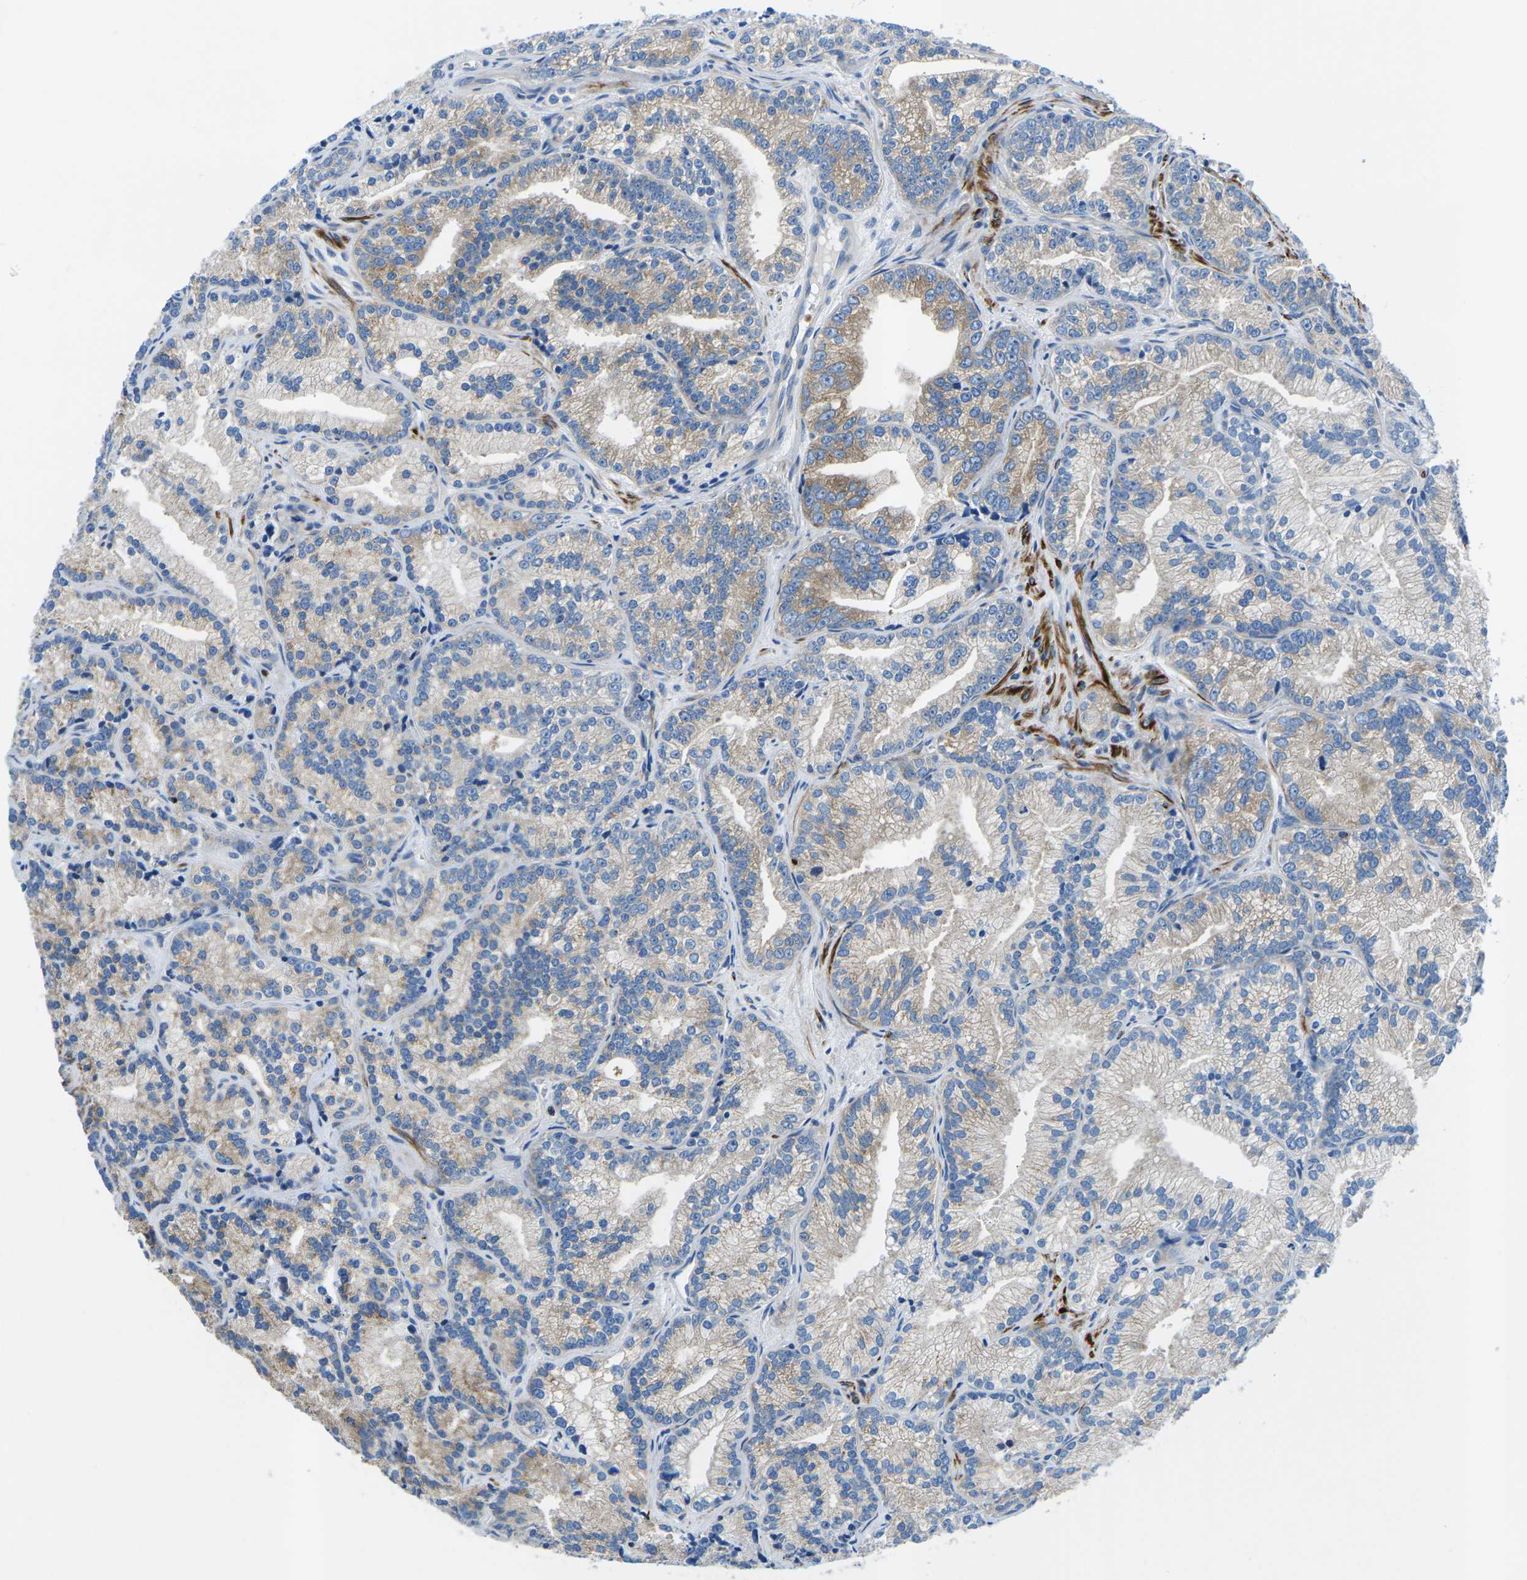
{"staining": {"intensity": "weak", "quantity": "25%-75%", "location": "cytoplasmic/membranous"}, "tissue": "prostate cancer", "cell_type": "Tumor cells", "image_type": "cancer", "snomed": [{"axis": "morphology", "description": "Adenocarcinoma, Low grade"}, {"axis": "topography", "description": "Prostate"}], "caption": "Immunohistochemical staining of prostate cancer (adenocarcinoma (low-grade)) shows low levels of weak cytoplasmic/membranous protein positivity in approximately 25%-75% of tumor cells.", "gene": "MC4R", "patient": {"sex": "male", "age": 89}}